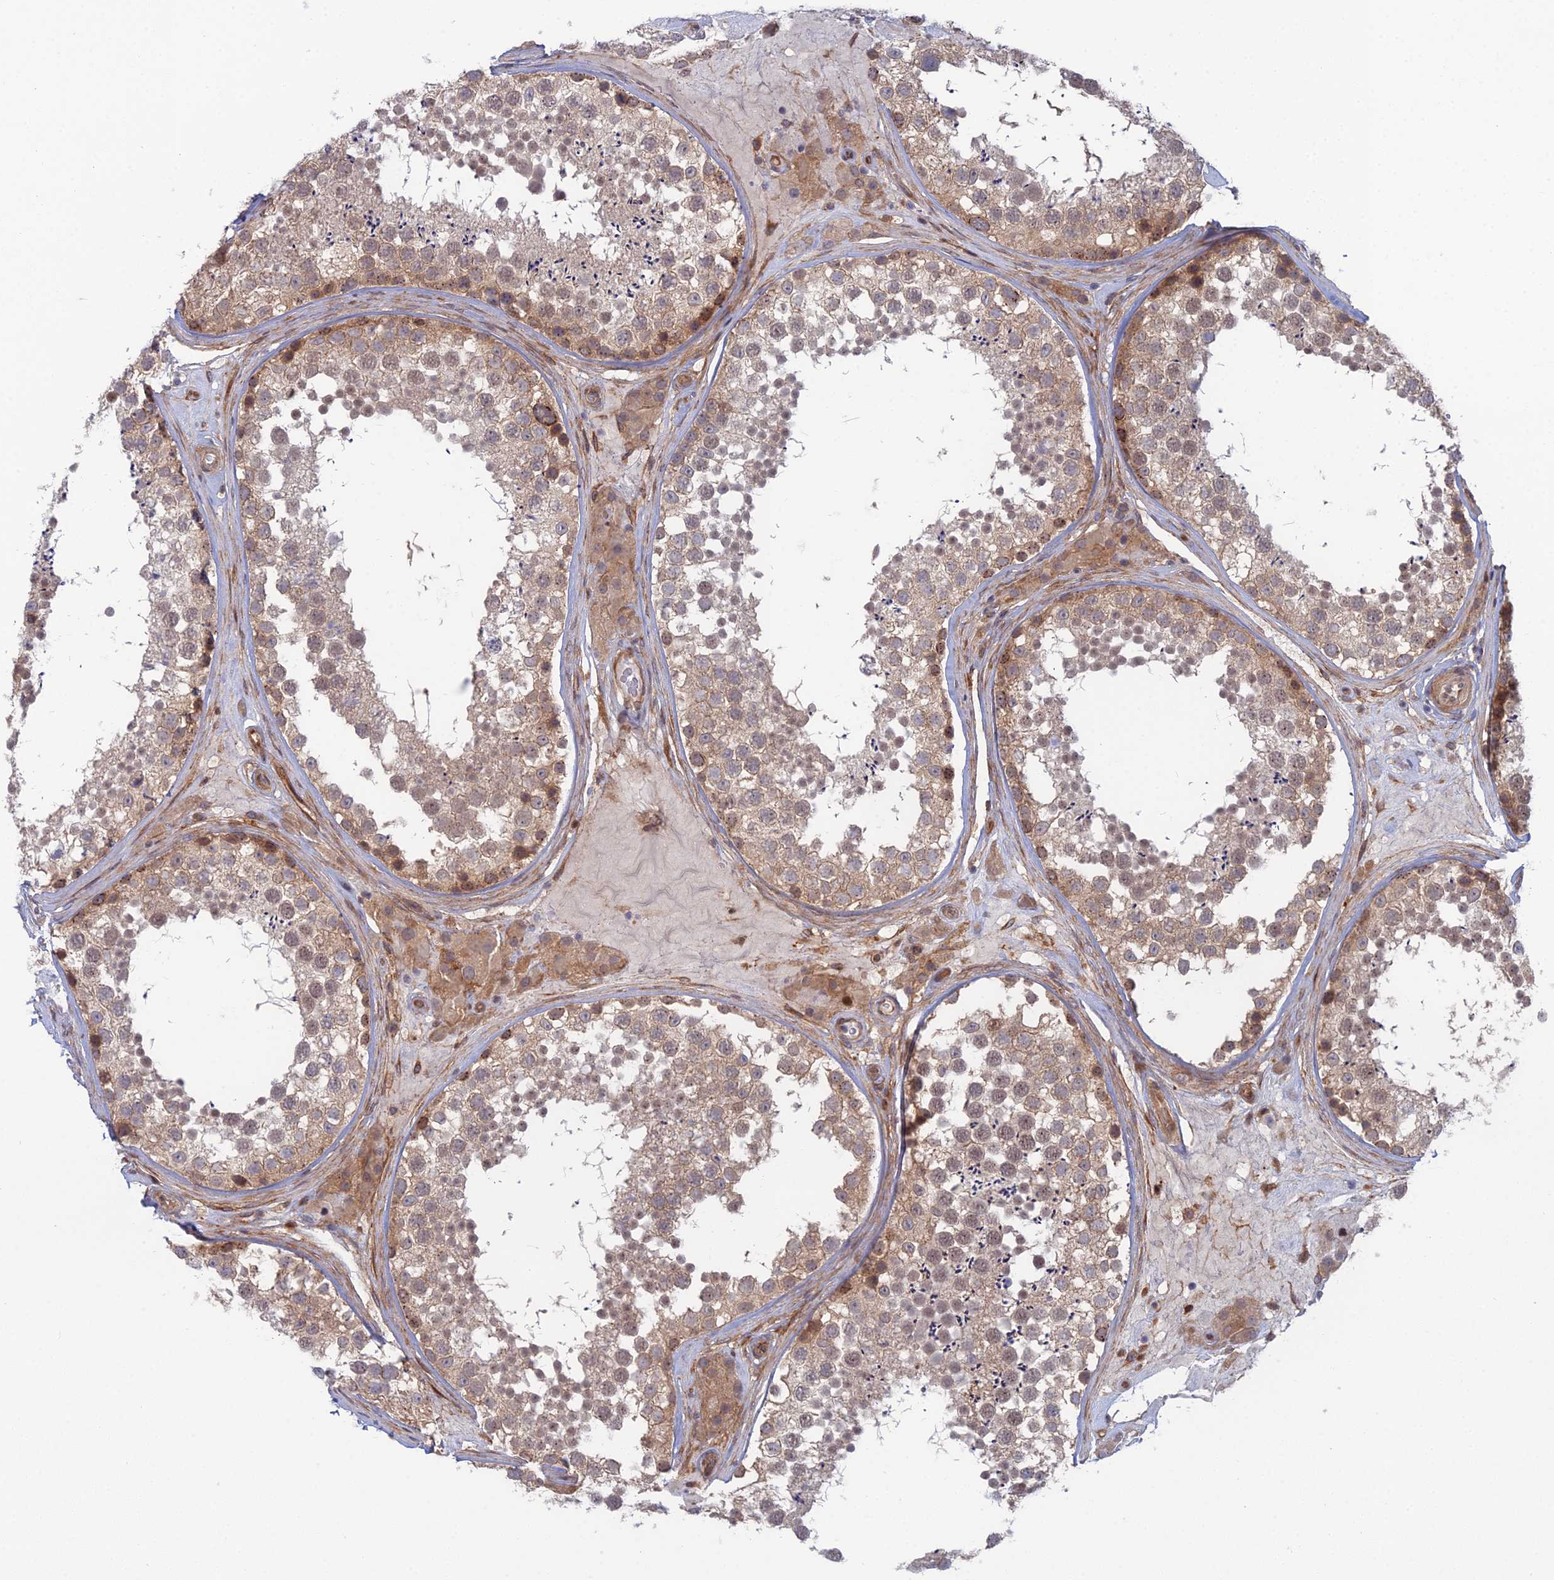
{"staining": {"intensity": "moderate", "quantity": "25%-75%", "location": "cytoplasmic/membranous"}, "tissue": "testis", "cell_type": "Cells in seminiferous ducts", "image_type": "normal", "snomed": [{"axis": "morphology", "description": "Normal tissue, NOS"}, {"axis": "topography", "description": "Testis"}], "caption": "Cells in seminiferous ducts display medium levels of moderate cytoplasmic/membranous staining in approximately 25%-75% of cells in benign testis. The staining was performed using DAB (3,3'-diaminobenzidine), with brown indicating positive protein expression. Nuclei are stained blue with hematoxylin.", "gene": "ABHD1", "patient": {"sex": "male", "age": 46}}